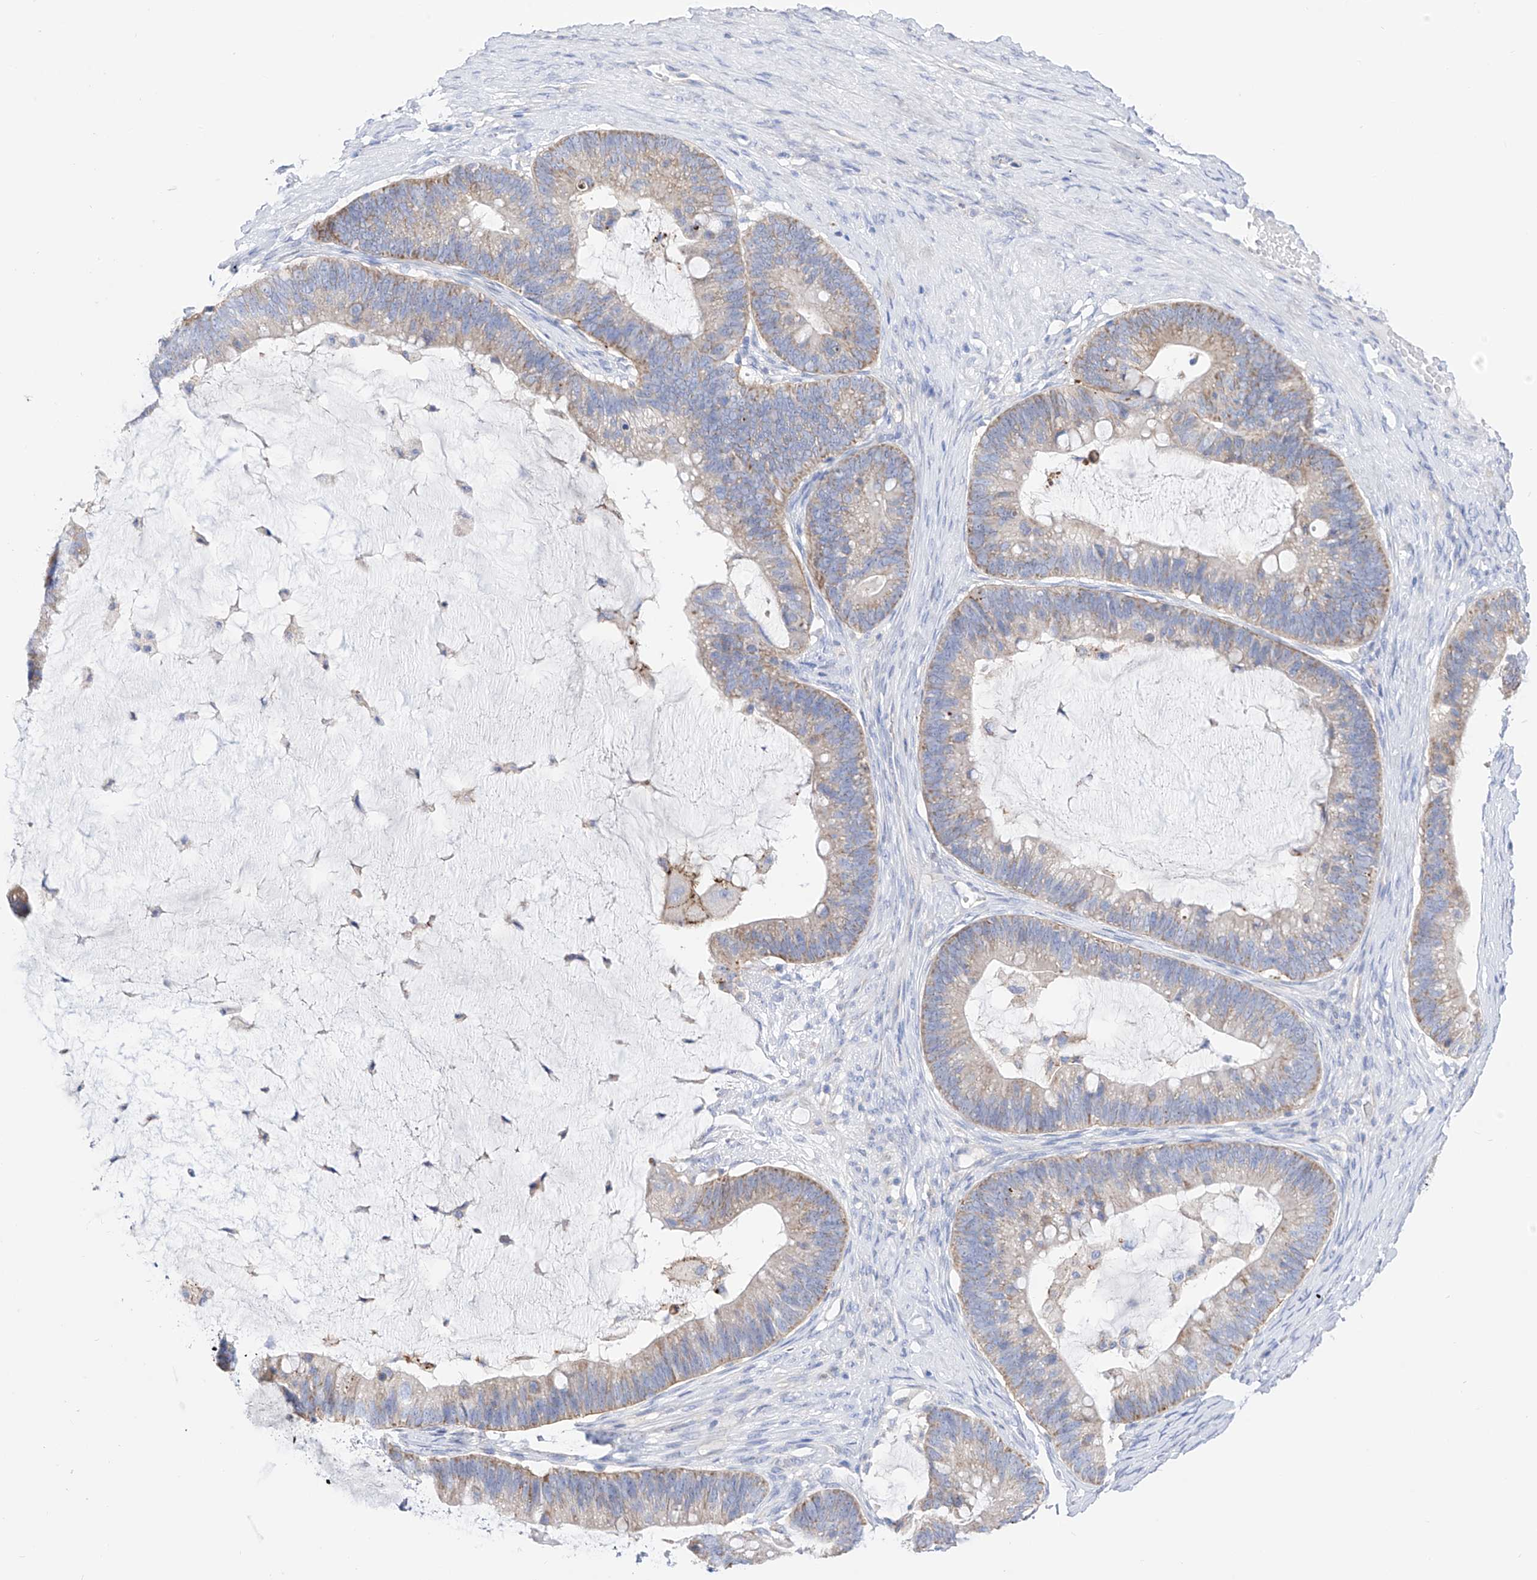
{"staining": {"intensity": "weak", "quantity": "25%-75%", "location": "cytoplasmic/membranous"}, "tissue": "ovarian cancer", "cell_type": "Tumor cells", "image_type": "cancer", "snomed": [{"axis": "morphology", "description": "Cystadenocarcinoma, mucinous, NOS"}, {"axis": "topography", "description": "Ovary"}], "caption": "The immunohistochemical stain highlights weak cytoplasmic/membranous staining in tumor cells of ovarian cancer (mucinous cystadenocarcinoma) tissue. (IHC, brightfield microscopy, high magnification).", "gene": "ZNF653", "patient": {"sex": "female", "age": 61}}